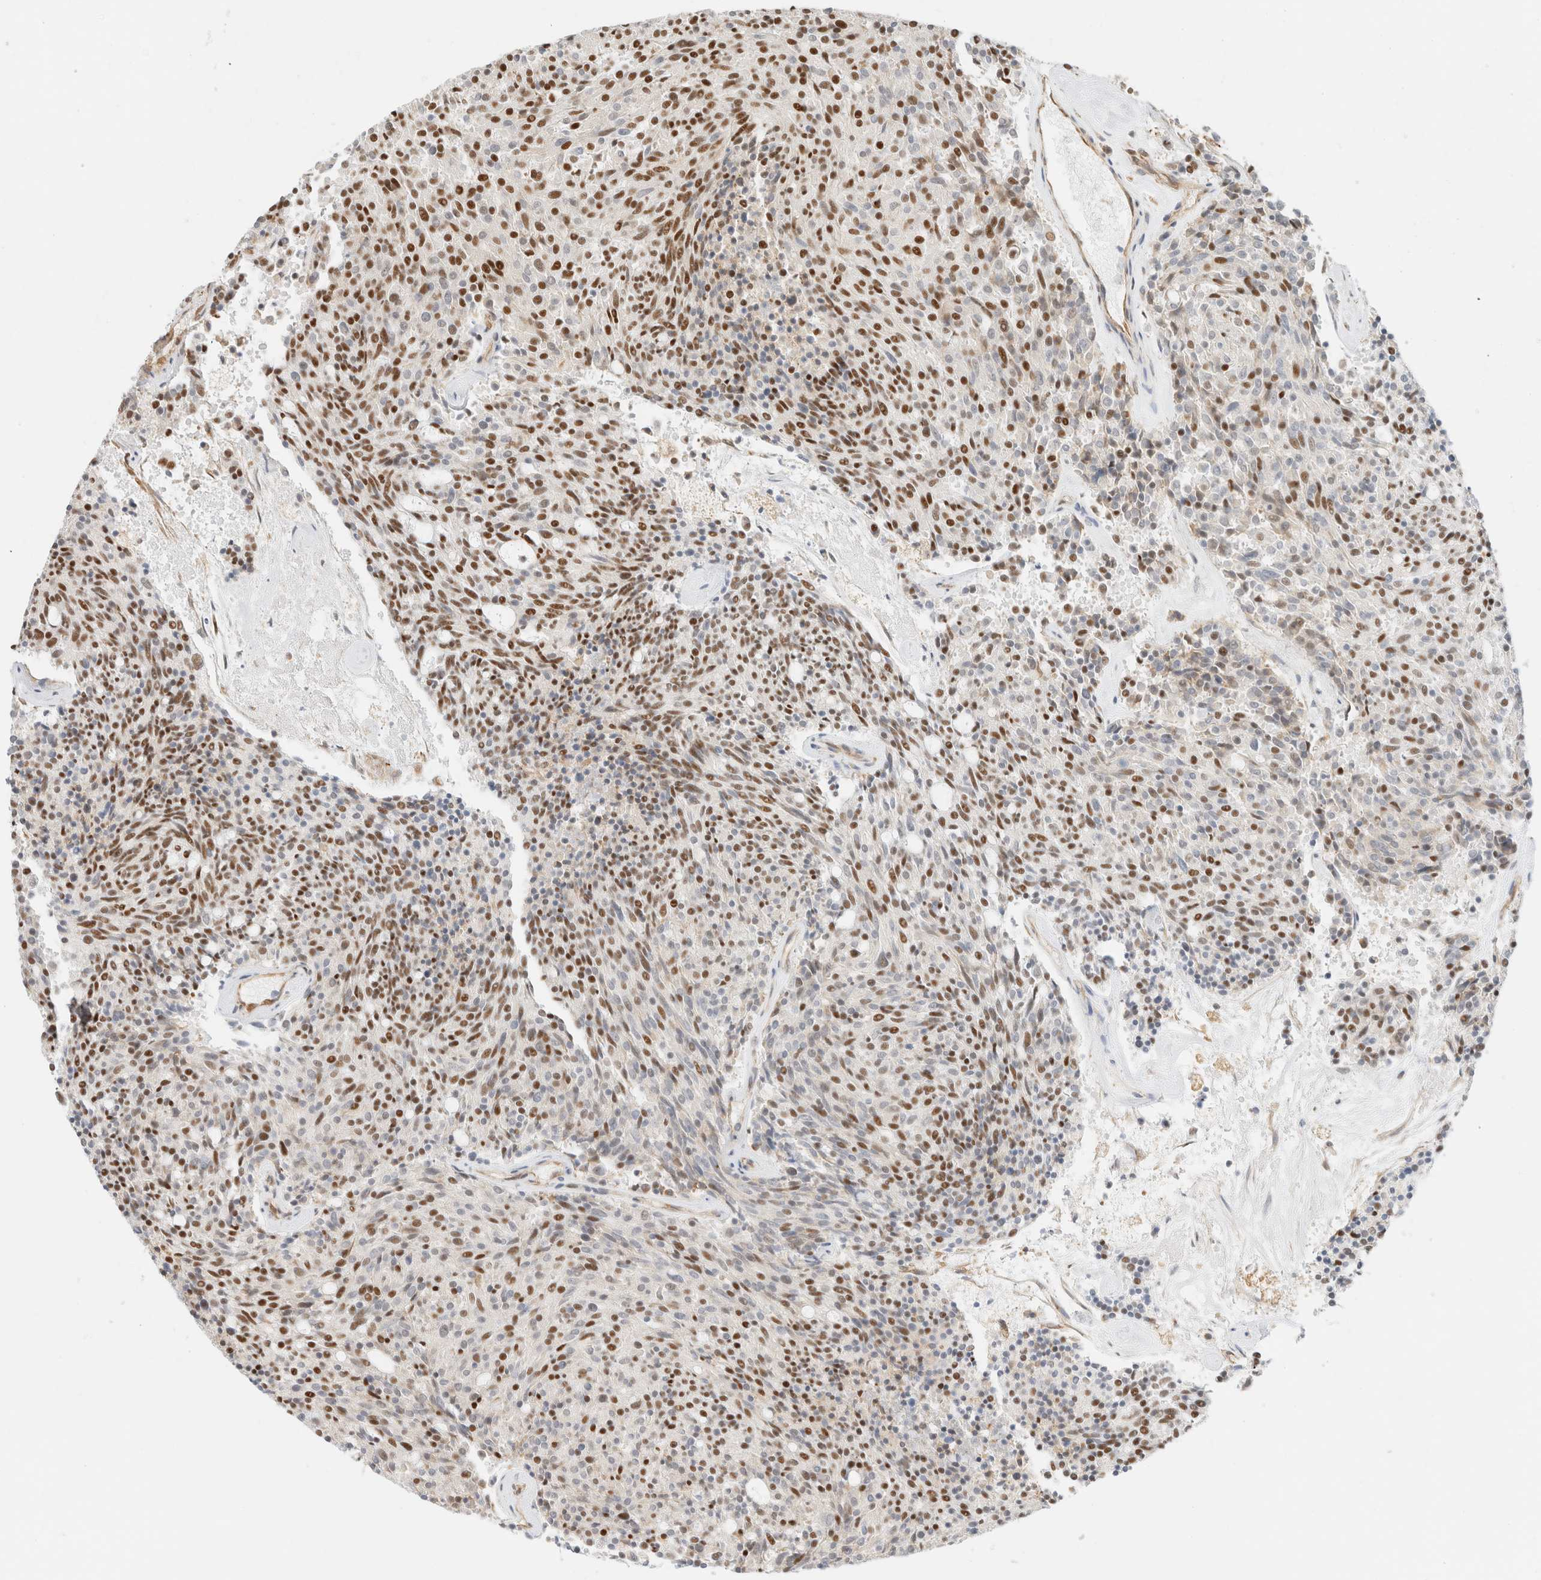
{"staining": {"intensity": "strong", "quantity": "25%-75%", "location": "nuclear"}, "tissue": "carcinoid", "cell_type": "Tumor cells", "image_type": "cancer", "snomed": [{"axis": "morphology", "description": "Carcinoid, malignant, NOS"}, {"axis": "topography", "description": "Pancreas"}], "caption": "About 25%-75% of tumor cells in carcinoid (malignant) show strong nuclear protein staining as visualized by brown immunohistochemical staining.", "gene": "ARID5A", "patient": {"sex": "female", "age": 54}}